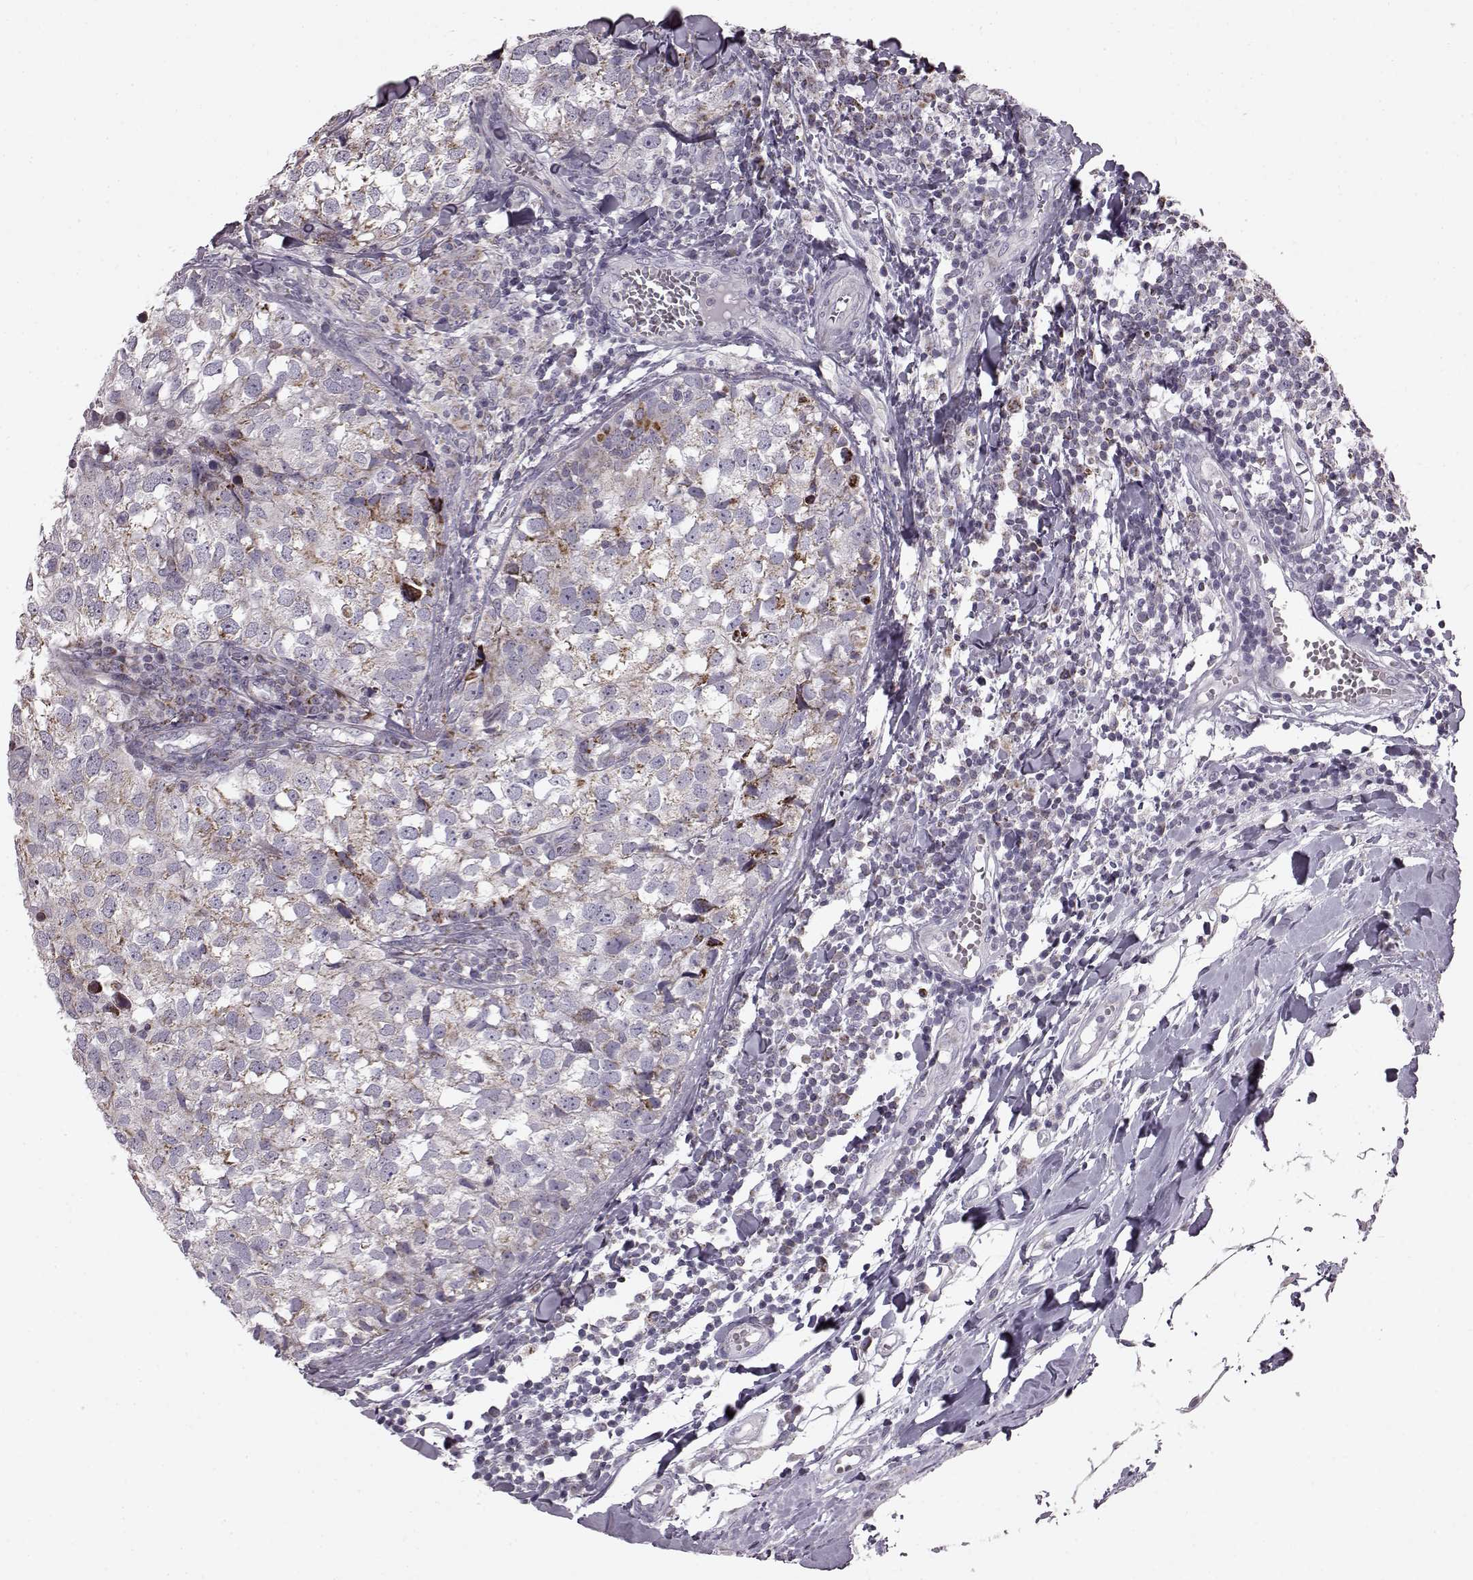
{"staining": {"intensity": "moderate", "quantity": ">75%", "location": "cytoplasmic/membranous"}, "tissue": "breast cancer", "cell_type": "Tumor cells", "image_type": "cancer", "snomed": [{"axis": "morphology", "description": "Duct carcinoma"}, {"axis": "topography", "description": "Breast"}], "caption": "The histopathology image exhibits immunohistochemical staining of invasive ductal carcinoma (breast). There is moderate cytoplasmic/membranous staining is appreciated in approximately >75% of tumor cells.", "gene": "ATP5MF", "patient": {"sex": "female", "age": 30}}